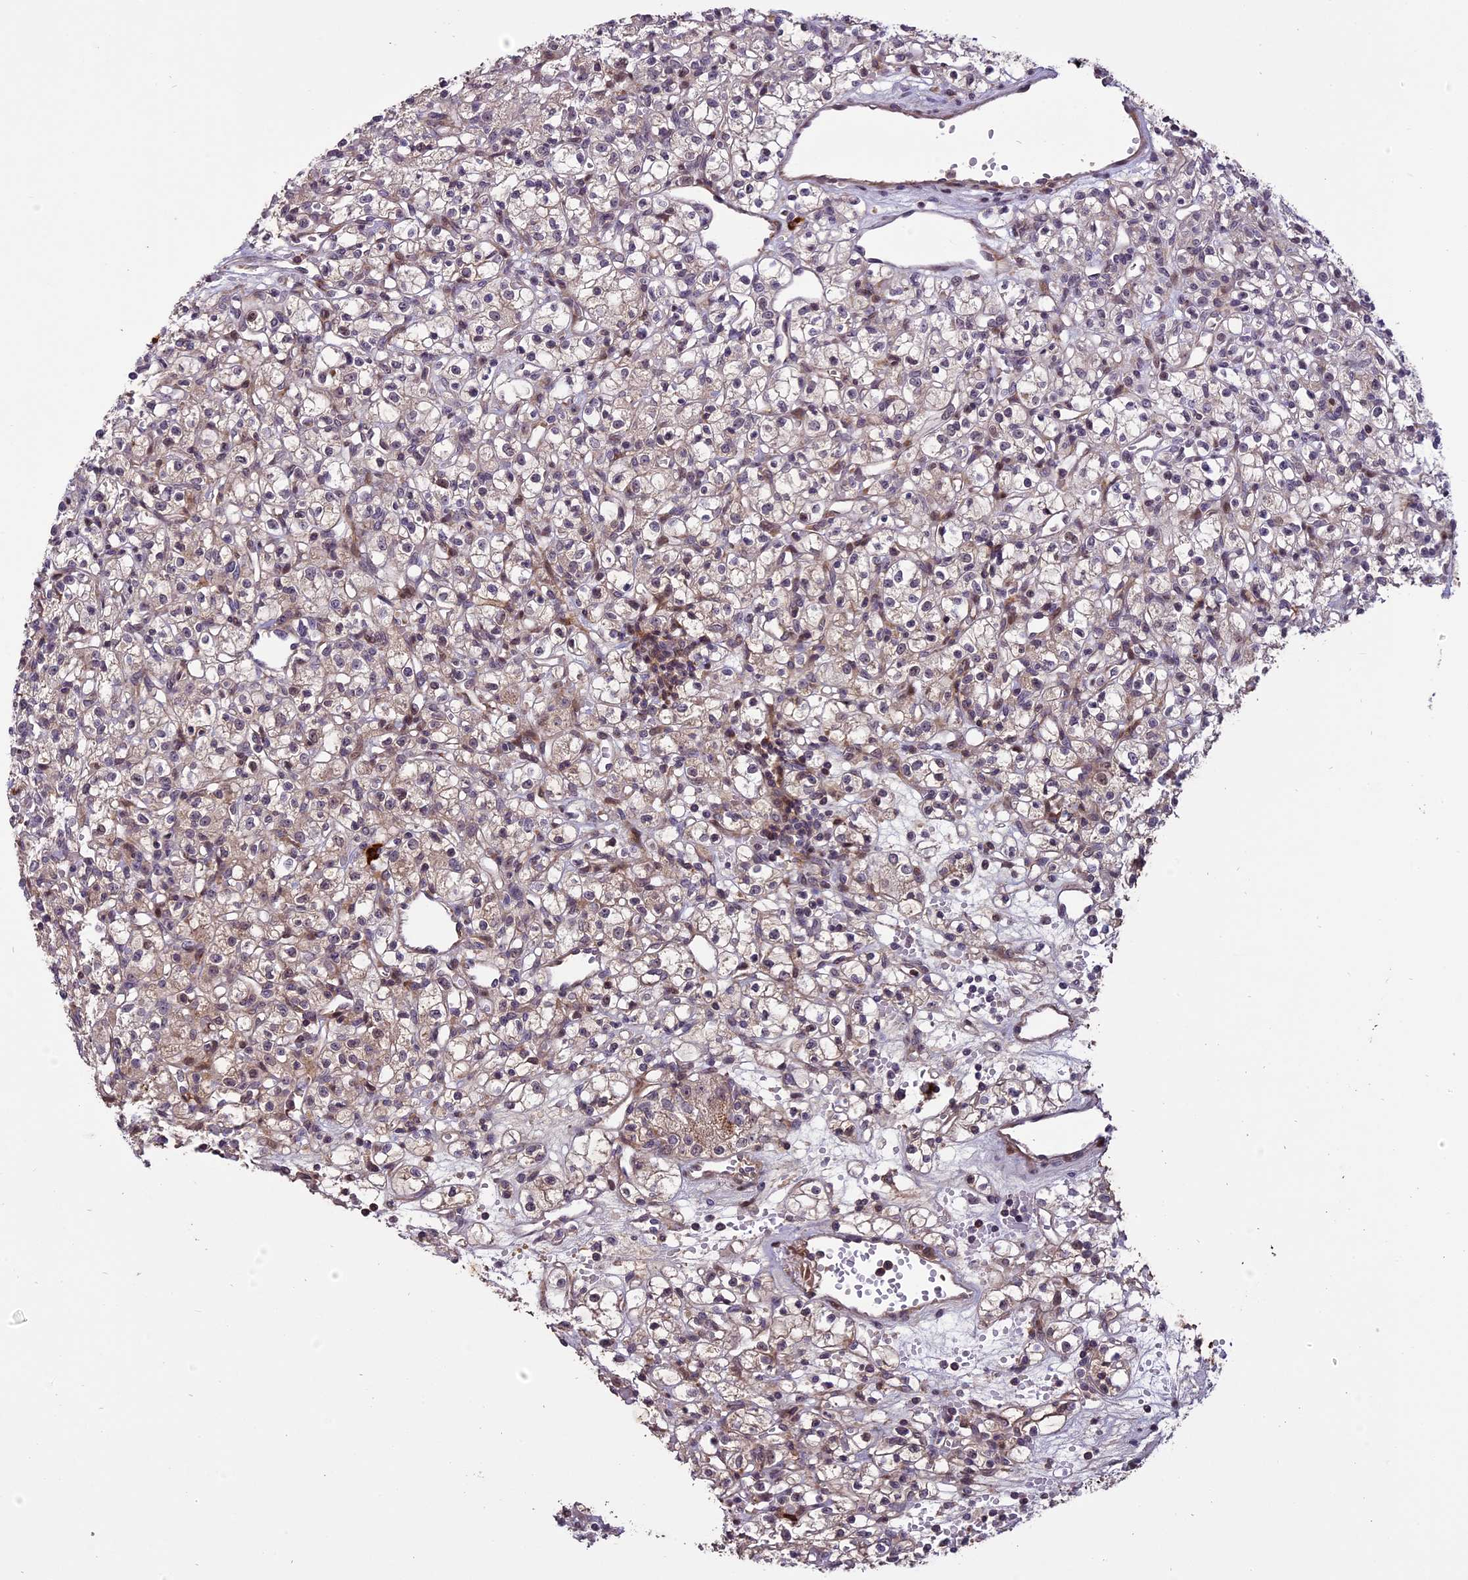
{"staining": {"intensity": "weak", "quantity": "25%-75%", "location": "cytoplasmic/membranous"}, "tissue": "renal cancer", "cell_type": "Tumor cells", "image_type": "cancer", "snomed": [{"axis": "morphology", "description": "Adenocarcinoma, NOS"}, {"axis": "topography", "description": "Kidney"}], "caption": "DAB (3,3'-diaminobenzidine) immunohistochemical staining of human adenocarcinoma (renal) displays weak cytoplasmic/membranous protein staining in about 25%-75% of tumor cells.", "gene": "ENHO", "patient": {"sex": "female", "age": 59}}